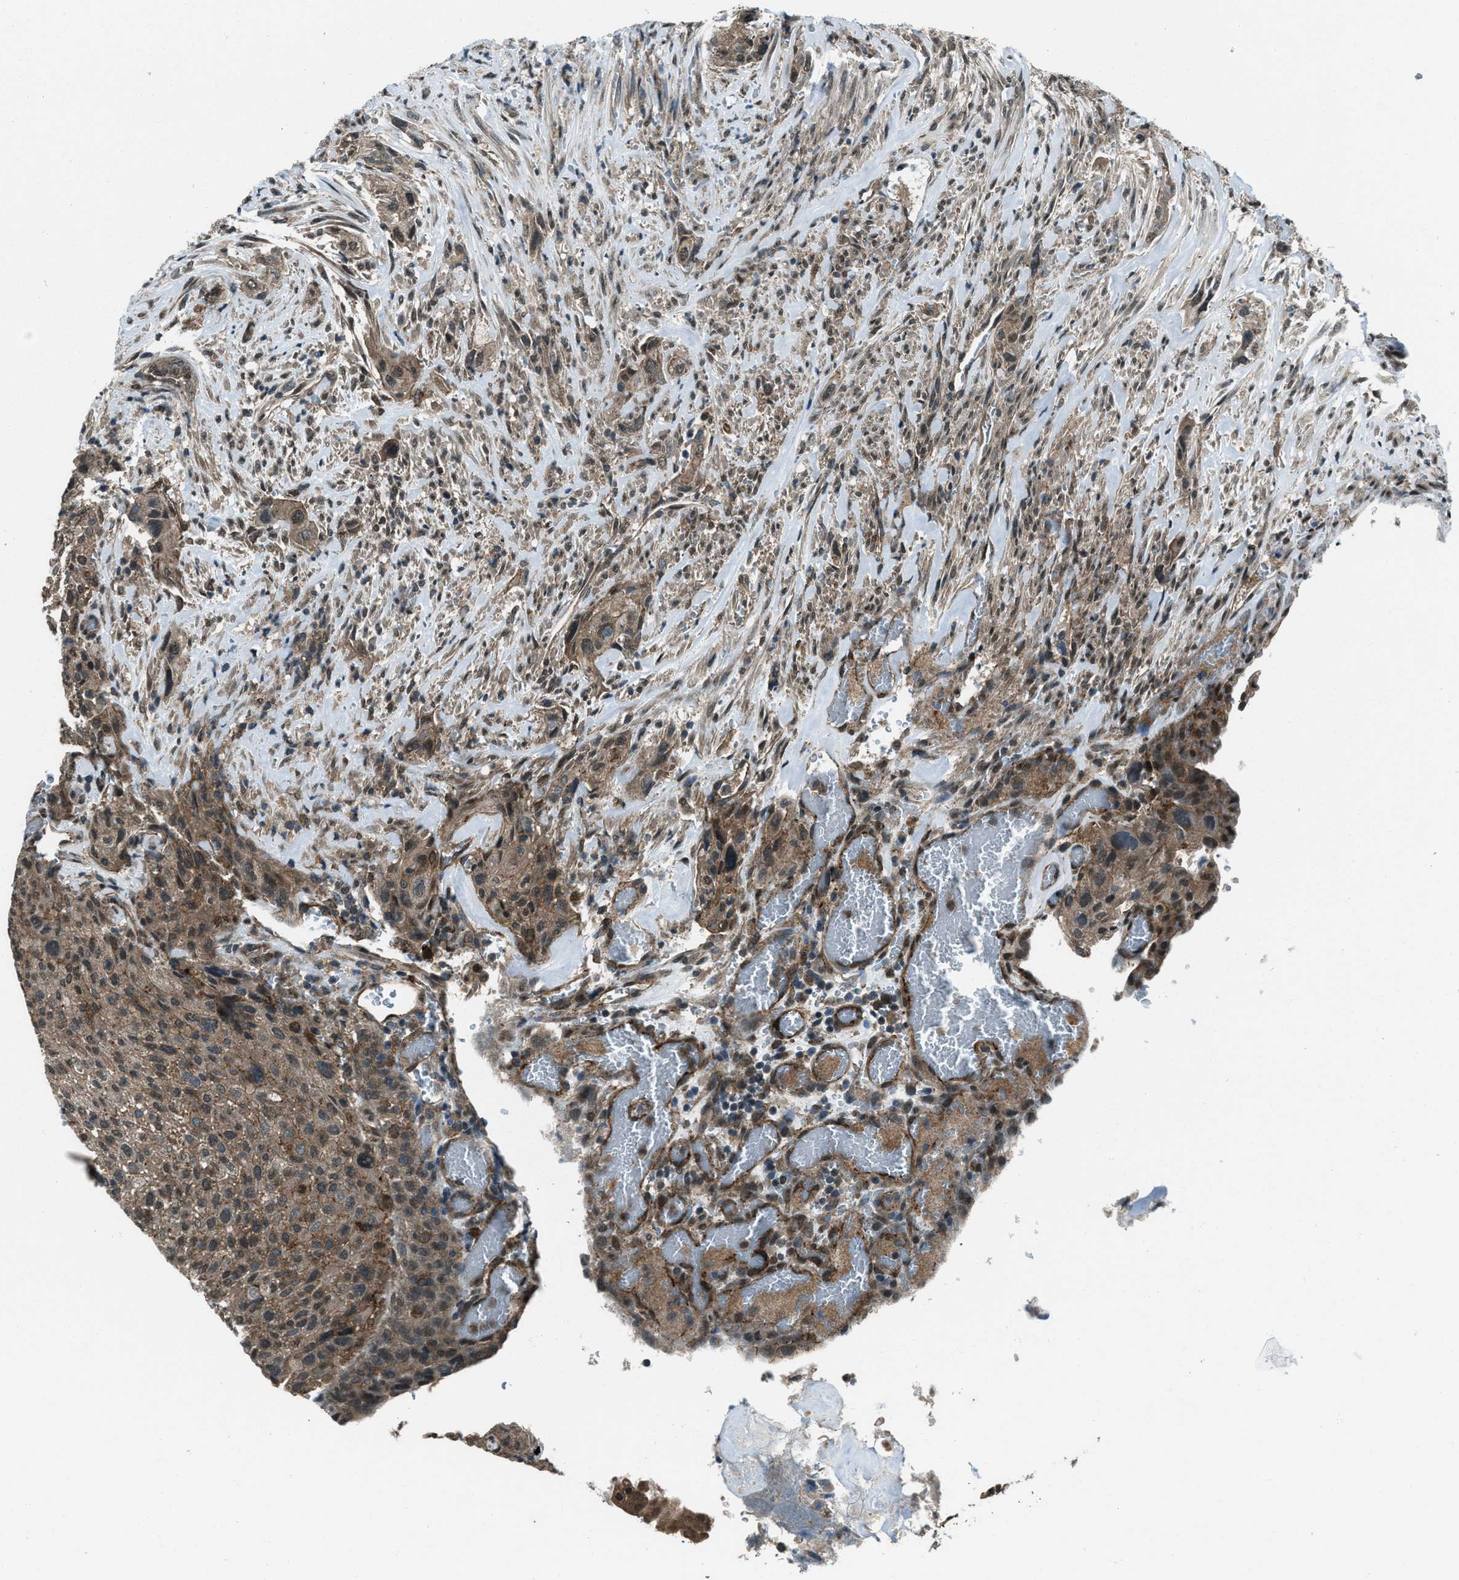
{"staining": {"intensity": "moderate", "quantity": ">75%", "location": "cytoplasmic/membranous"}, "tissue": "urothelial cancer", "cell_type": "Tumor cells", "image_type": "cancer", "snomed": [{"axis": "morphology", "description": "Urothelial carcinoma, Low grade"}, {"axis": "morphology", "description": "Urothelial carcinoma, High grade"}, {"axis": "topography", "description": "Urinary bladder"}], "caption": "Brown immunohistochemical staining in human low-grade urothelial carcinoma reveals moderate cytoplasmic/membranous expression in approximately >75% of tumor cells. The staining was performed using DAB, with brown indicating positive protein expression. Nuclei are stained blue with hematoxylin.", "gene": "SVIL", "patient": {"sex": "male", "age": 35}}